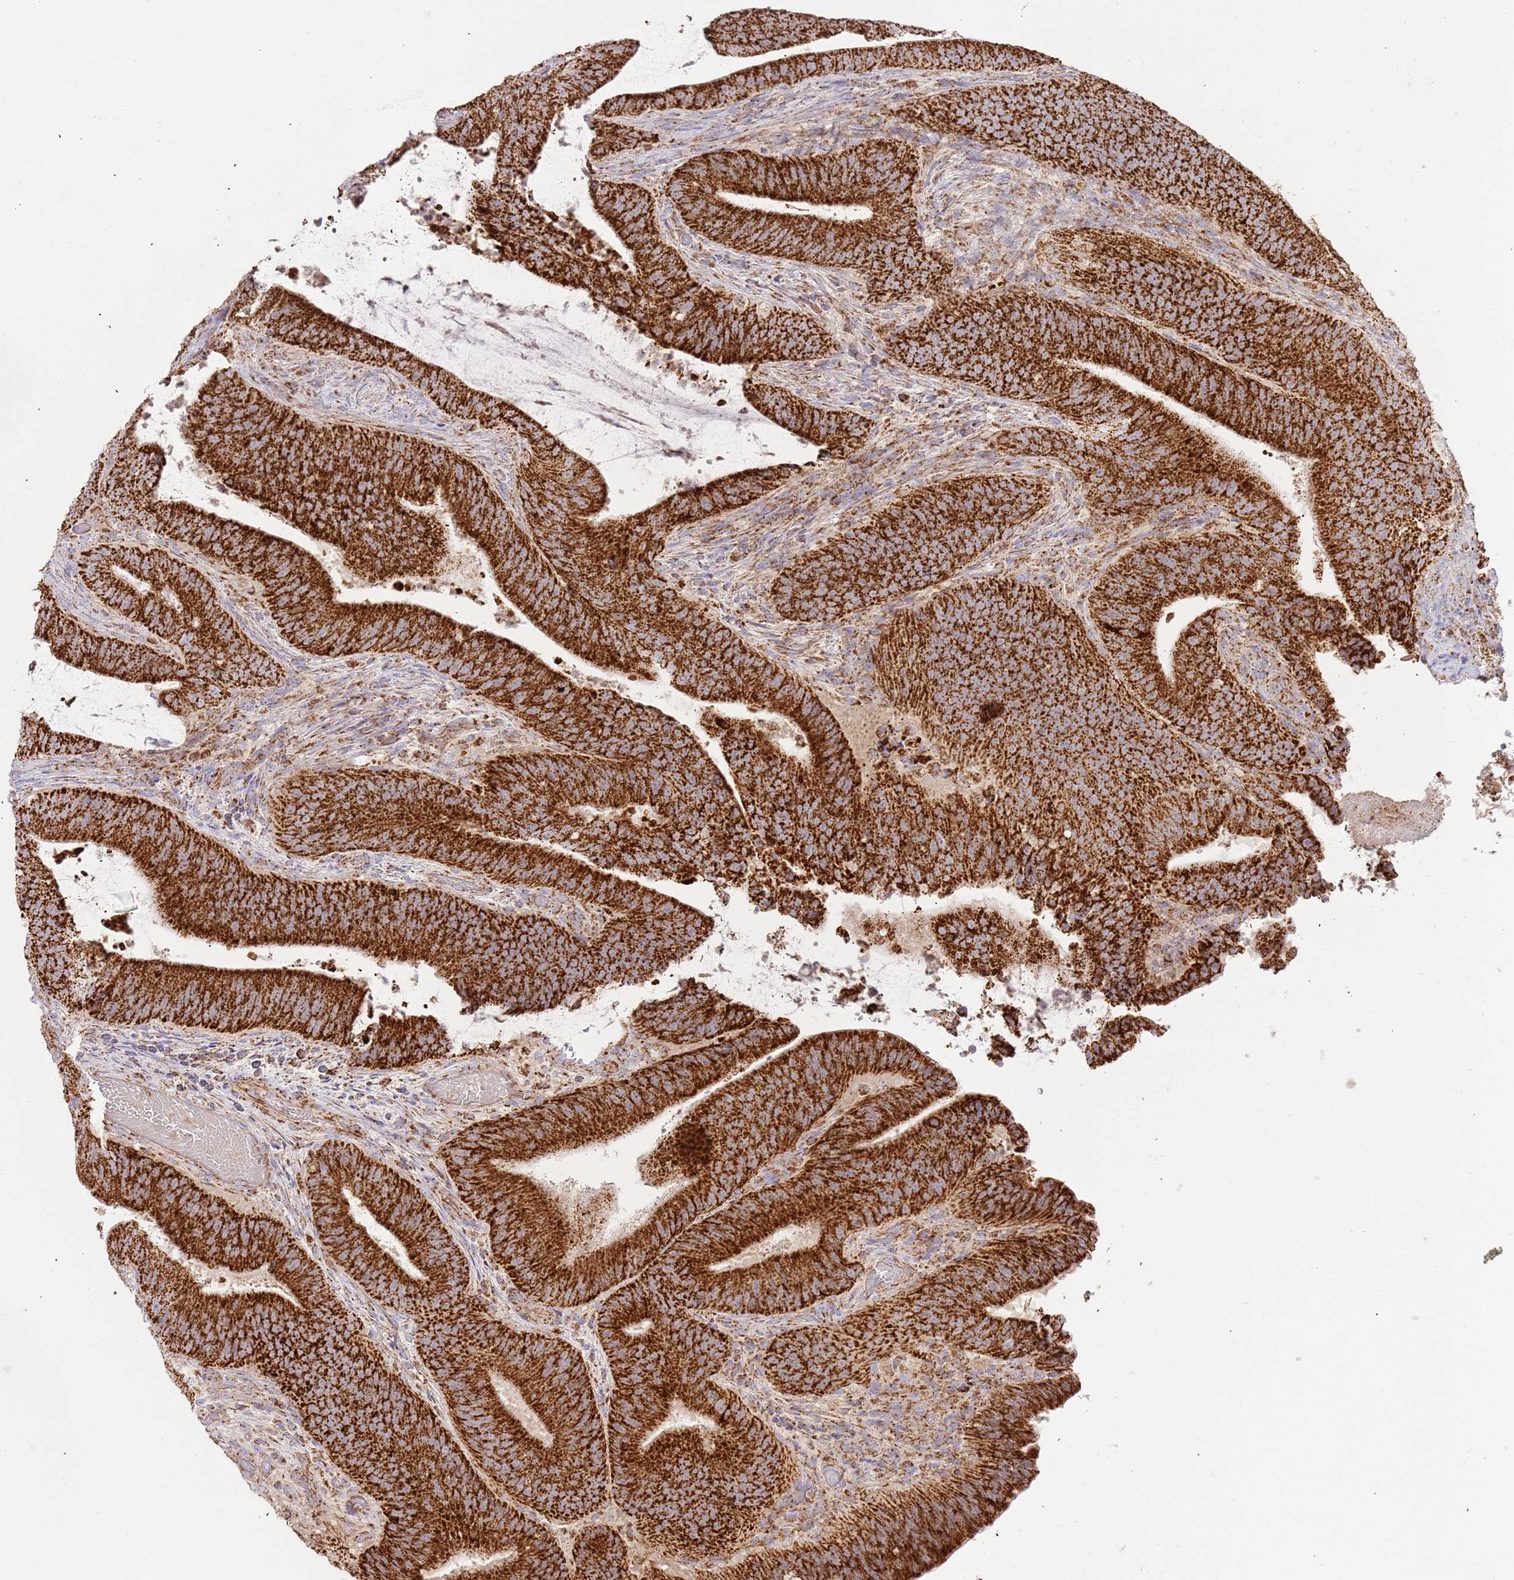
{"staining": {"intensity": "strong", "quantity": ">75%", "location": "cytoplasmic/membranous"}, "tissue": "colorectal cancer", "cell_type": "Tumor cells", "image_type": "cancer", "snomed": [{"axis": "morphology", "description": "Adenocarcinoma, NOS"}, {"axis": "topography", "description": "Colon"}], "caption": "This image displays immunohistochemistry (IHC) staining of colorectal adenocarcinoma, with high strong cytoplasmic/membranous expression in about >75% of tumor cells.", "gene": "ZBTB39", "patient": {"sex": "female", "age": 43}}